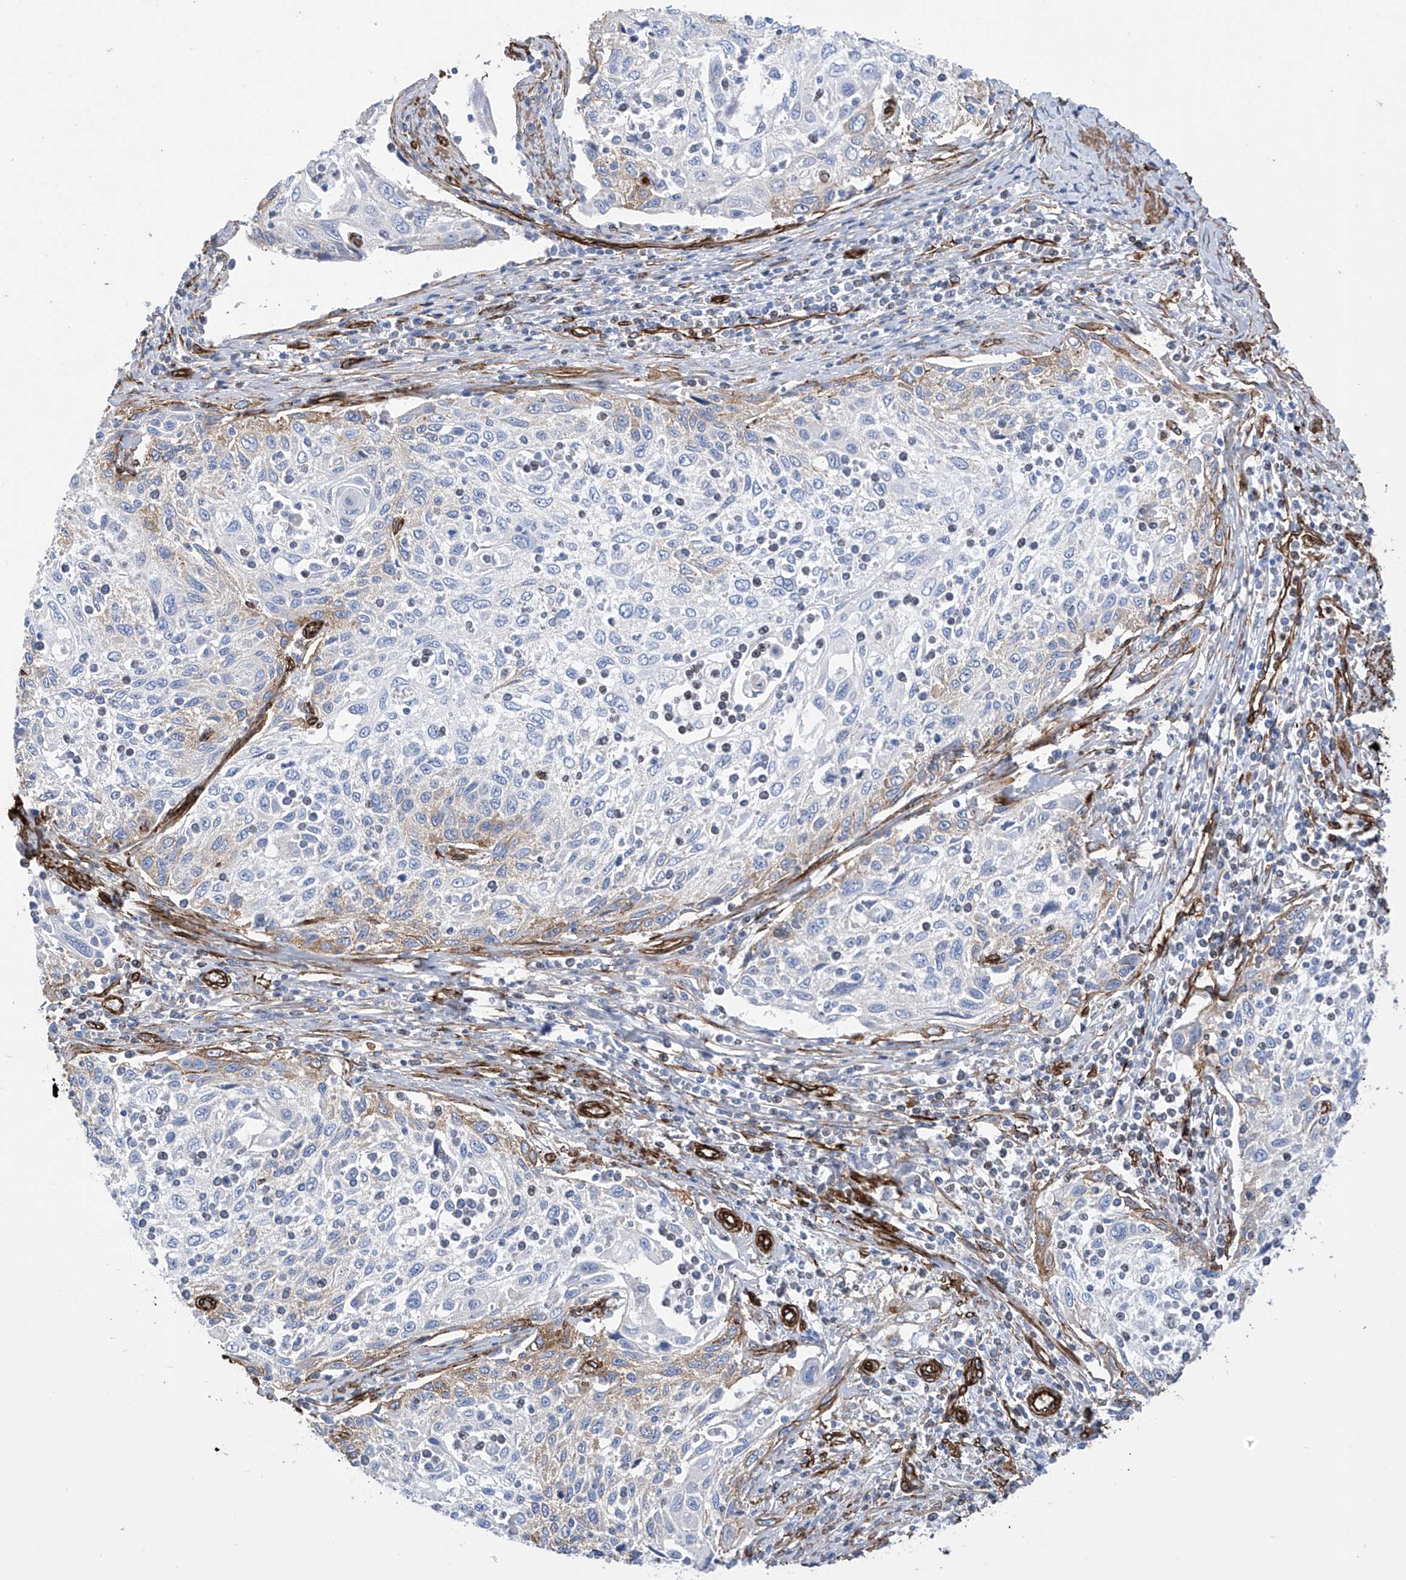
{"staining": {"intensity": "moderate", "quantity": "<25%", "location": "cytoplasmic/membranous"}, "tissue": "cervical cancer", "cell_type": "Tumor cells", "image_type": "cancer", "snomed": [{"axis": "morphology", "description": "Squamous cell carcinoma, NOS"}, {"axis": "topography", "description": "Cervix"}], "caption": "Immunohistochemical staining of squamous cell carcinoma (cervical) displays low levels of moderate cytoplasmic/membranous protein expression in approximately <25% of tumor cells.", "gene": "UBTD1", "patient": {"sex": "female", "age": 70}}